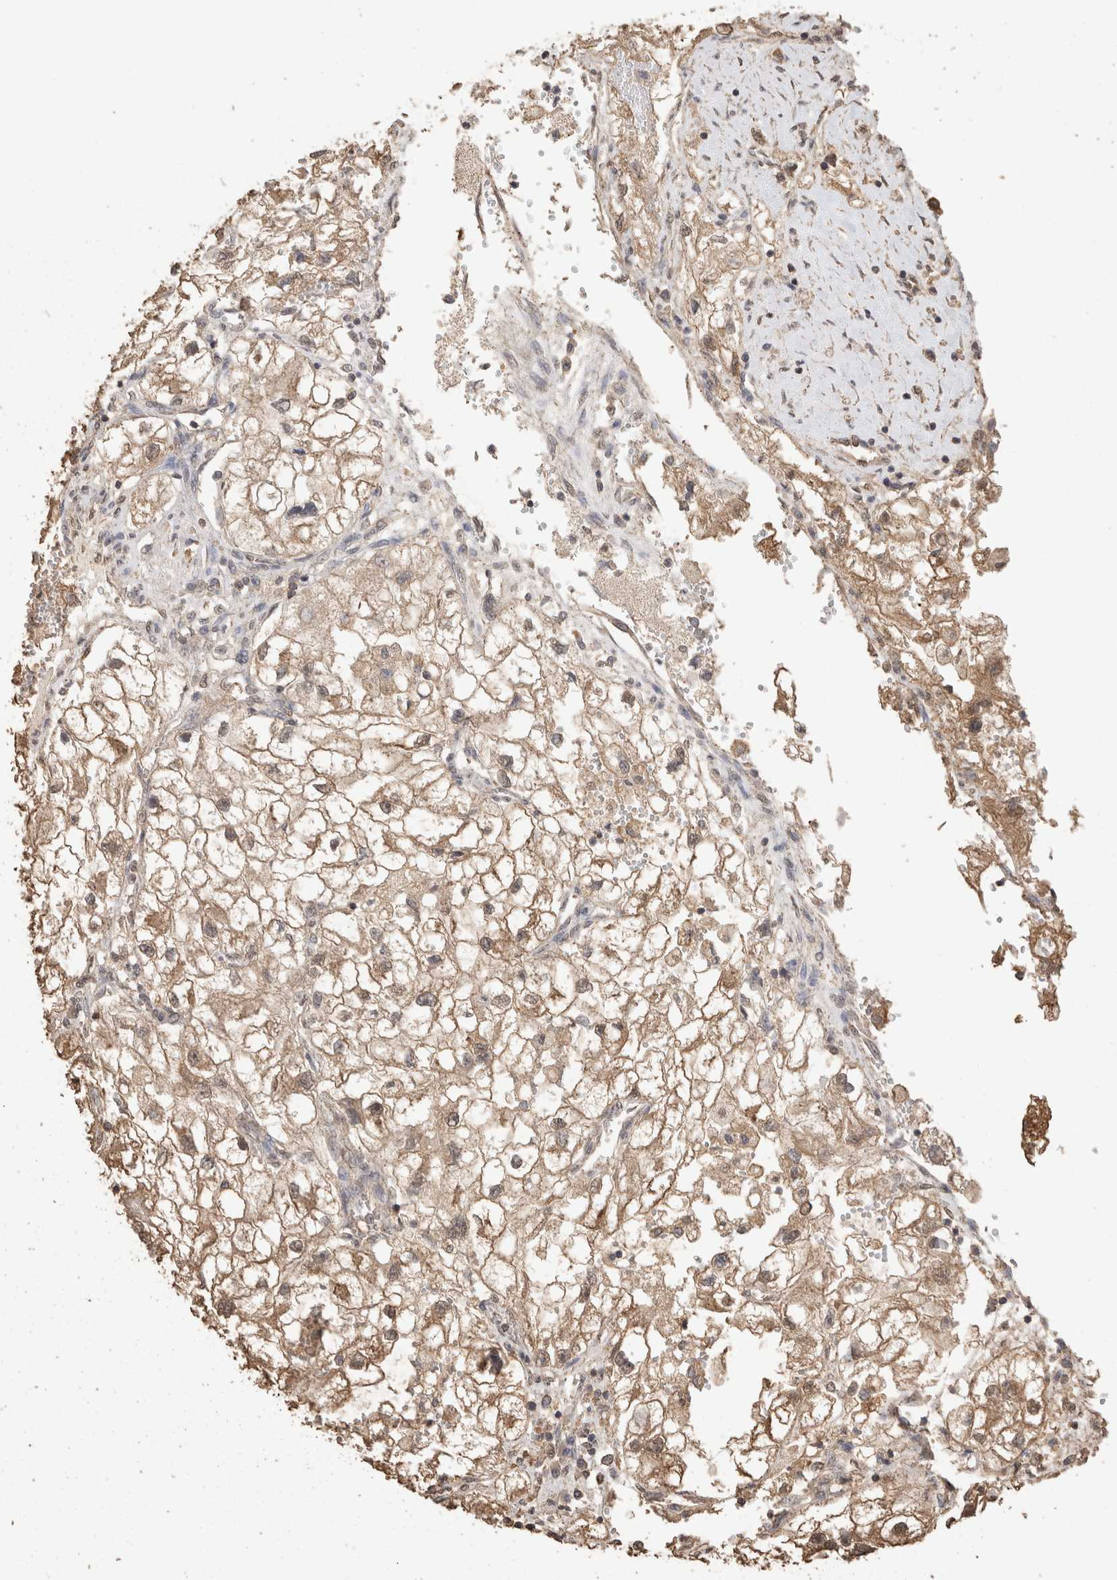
{"staining": {"intensity": "weak", "quantity": ">75%", "location": "cytoplasmic/membranous"}, "tissue": "renal cancer", "cell_type": "Tumor cells", "image_type": "cancer", "snomed": [{"axis": "morphology", "description": "Adenocarcinoma, NOS"}, {"axis": "topography", "description": "Kidney"}], "caption": "Immunohistochemistry of human adenocarcinoma (renal) demonstrates low levels of weak cytoplasmic/membranous staining in about >75% of tumor cells.", "gene": "CX3CL1", "patient": {"sex": "female", "age": 70}}